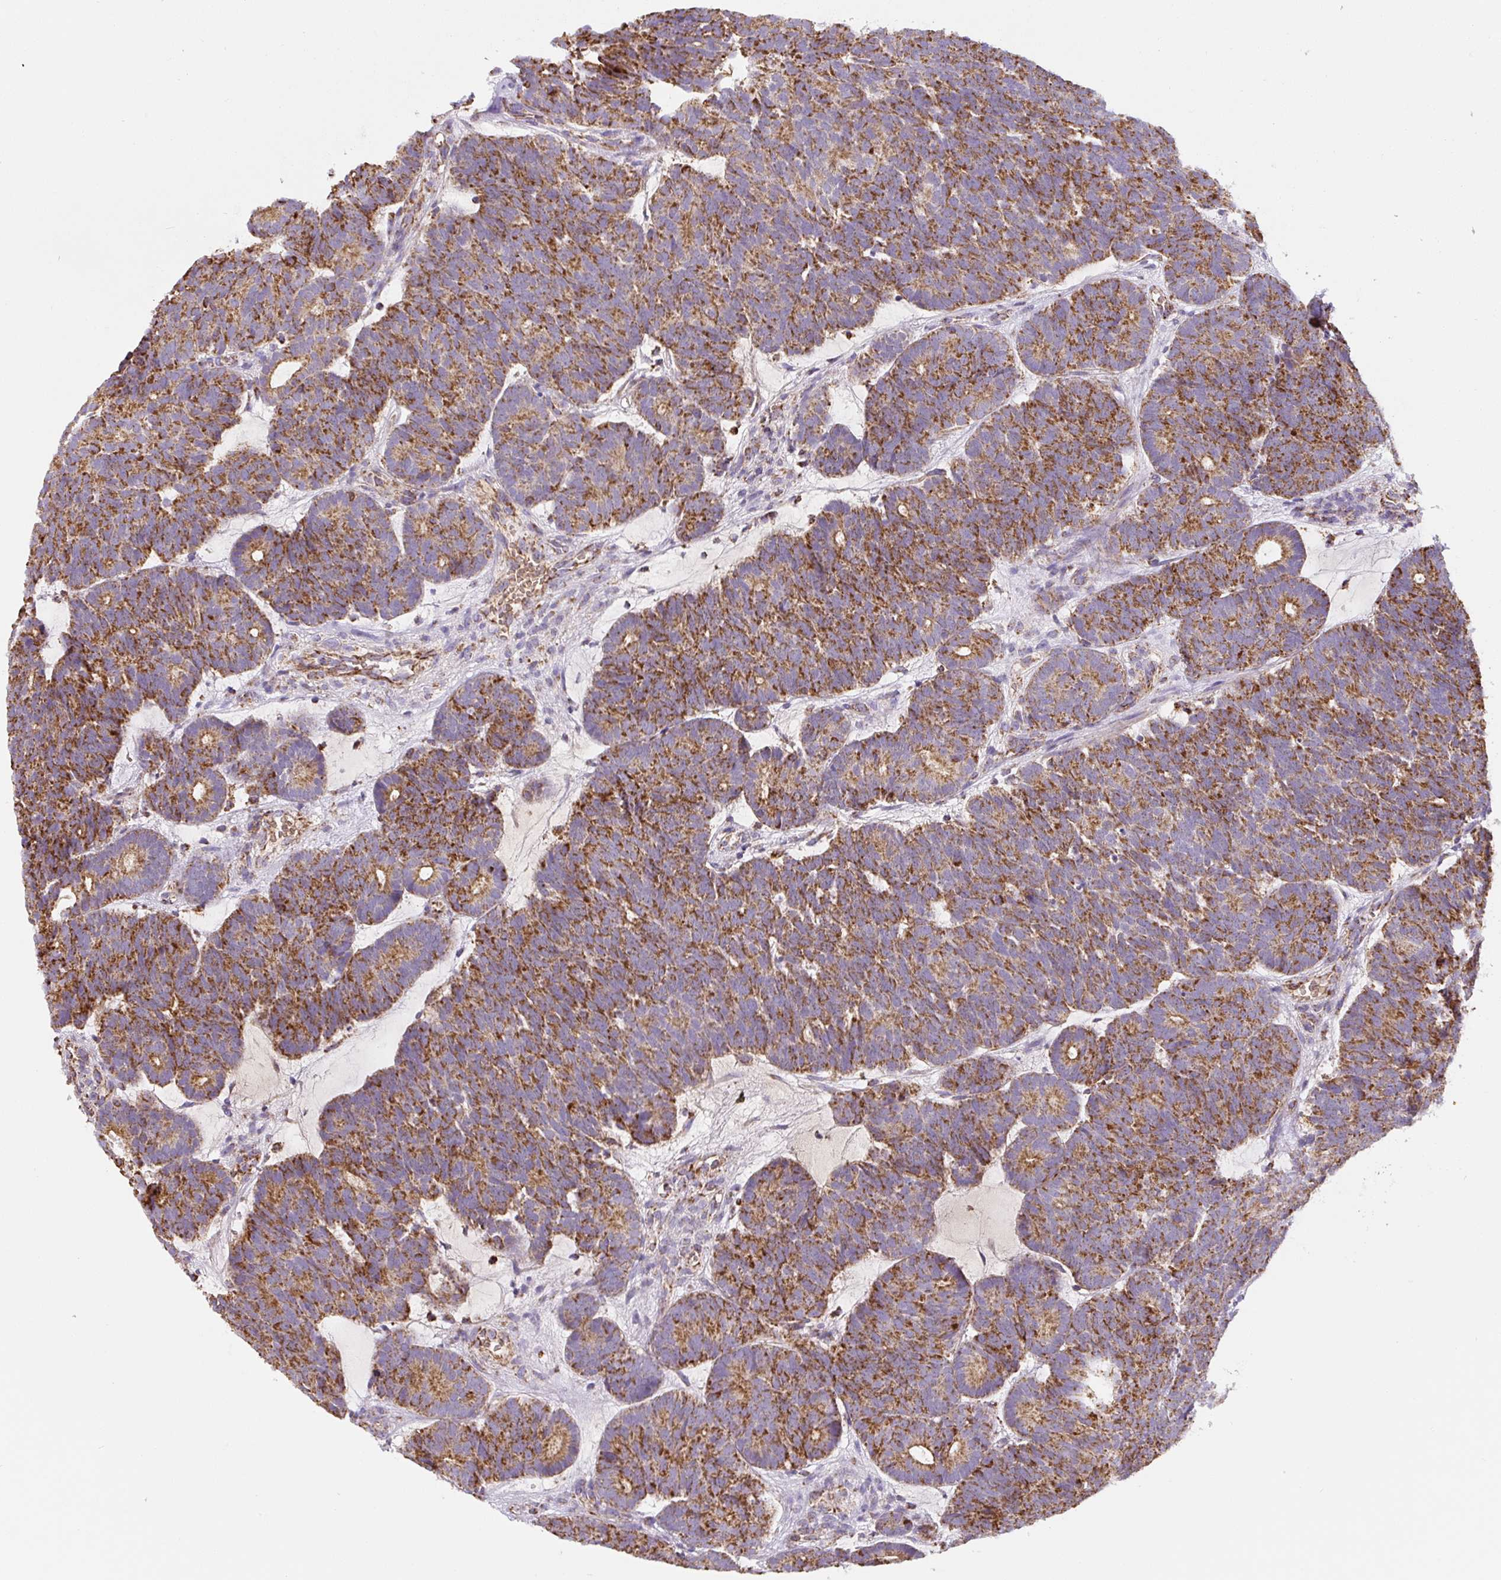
{"staining": {"intensity": "strong", "quantity": ">75%", "location": "cytoplasmic/membranous"}, "tissue": "head and neck cancer", "cell_type": "Tumor cells", "image_type": "cancer", "snomed": [{"axis": "morphology", "description": "Adenocarcinoma, NOS"}, {"axis": "topography", "description": "Head-Neck"}], "caption": "Immunohistochemistry (DAB (3,3'-diaminobenzidine)) staining of human head and neck cancer demonstrates strong cytoplasmic/membranous protein positivity in about >75% of tumor cells.", "gene": "MT-CO2", "patient": {"sex": "female", "age": 81}}